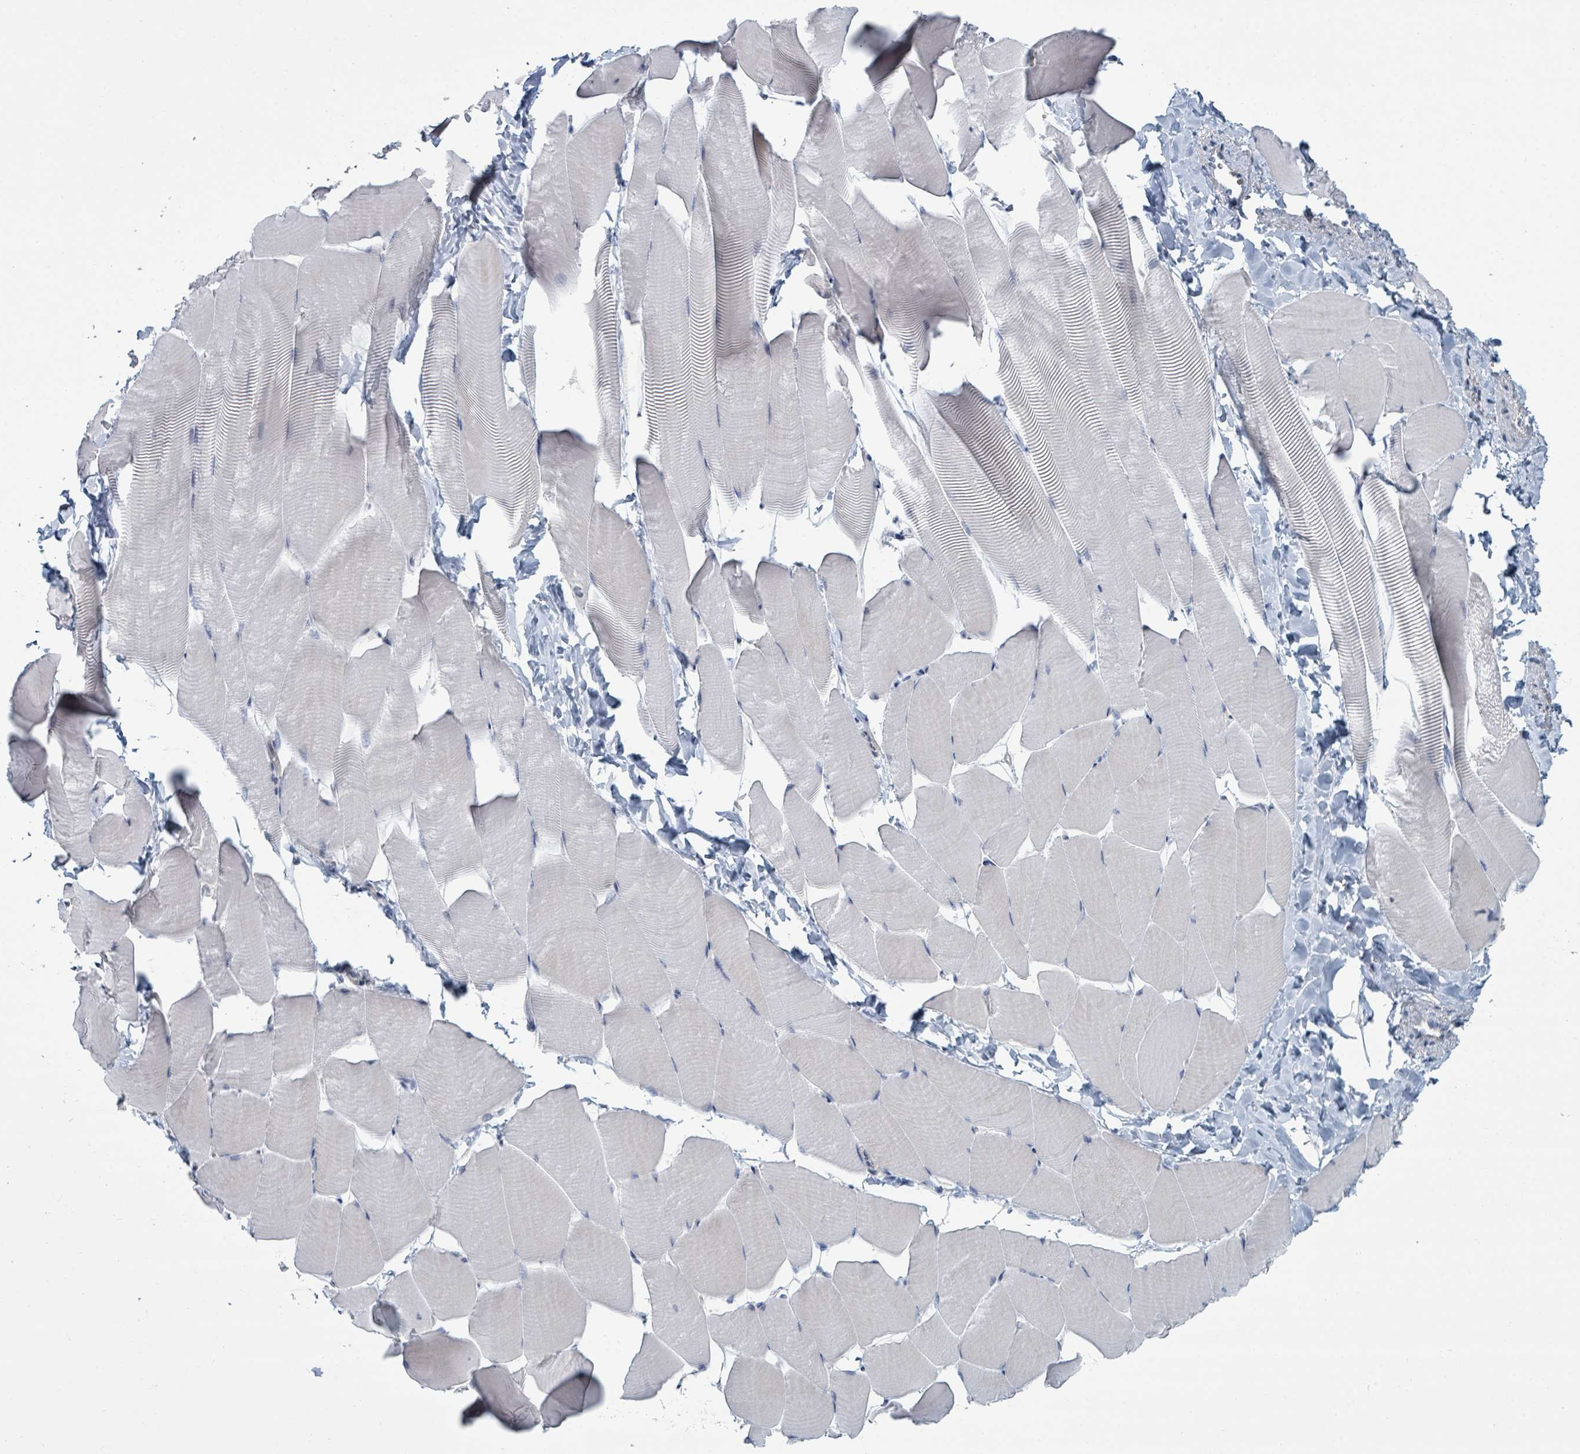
{"staining": {"intensity": "negative", "quantity": "none", "location": "none"}, "tissue": "skeletal muscle", "cell_type": "Myocytes", "image_type": "normal", "snomed": [{"axis": "morphology", "description": "Normal tissue, NOS"}, {"axis": "topography", "description": "Skeletal muscle"}], "caption": "This is an IHC photomicrograph of normal human skeletal muscle. There is no expression in myocytes.", "gene": "SLC25A45", "patient": {"sex": "male", "age": 25}}